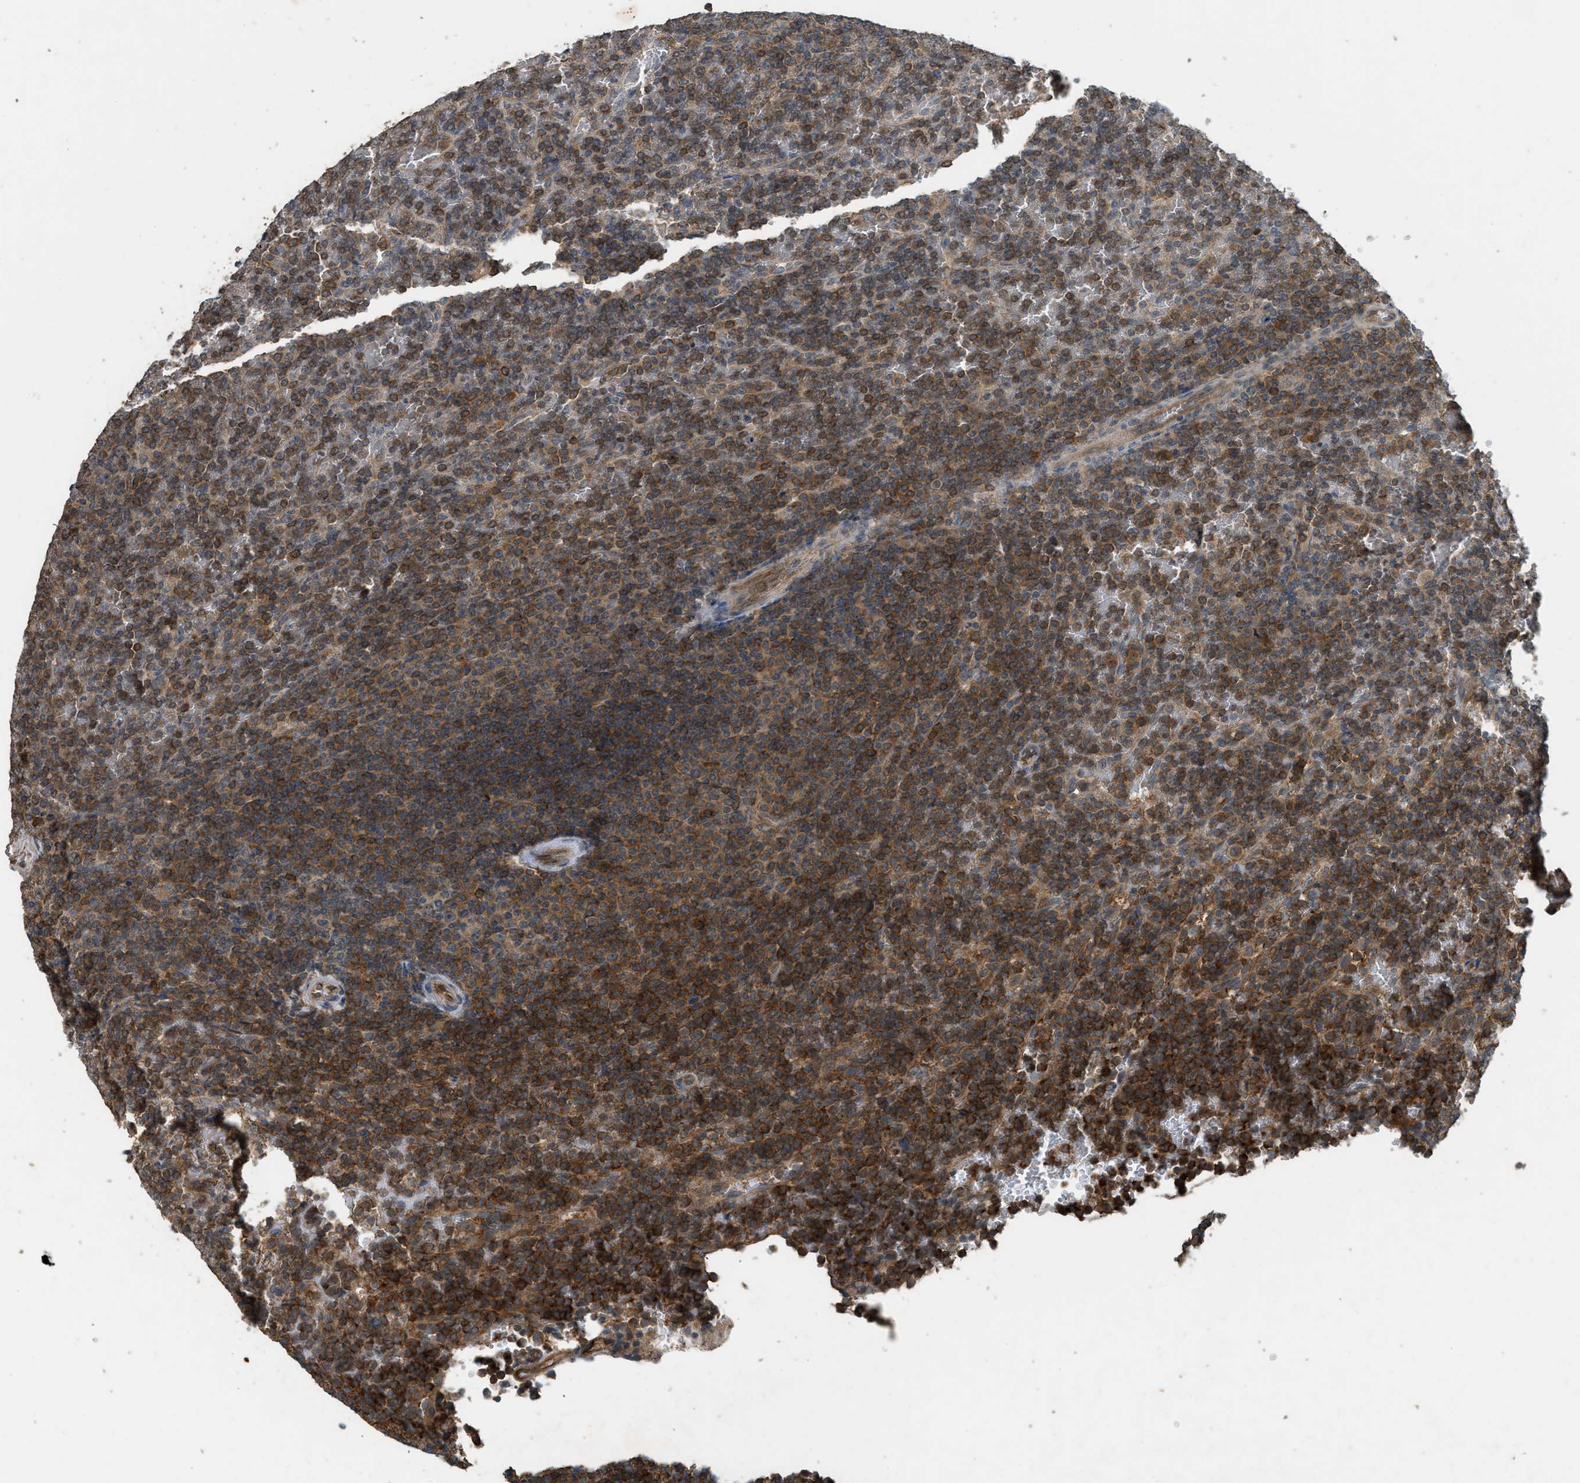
{"staining": {"intensity": "moderate", "quantity": ">75%", "location": "cytoplasmic/membranous"}, "tissue": "lymphoma", "cell_type": "Tumor cells", "image_type": "cancer", "snomed": [{"axis": "morphology", "description": "Malignant lymphoma, non-Hodgkin's type, Low grade"}, {"axis": "topography", "description": "Spleen"}], "caption": "A brown stain highlights moderate cytoplasmic/membranous staining of a protein in malignant lymphoma, non-Hodgkin's type (low-grade) tumor cells. (DAB IHC with brightfield microscopy, high magnification).", "gene": "HIP1R", "patient": {"sex": "female", "age": 77}}